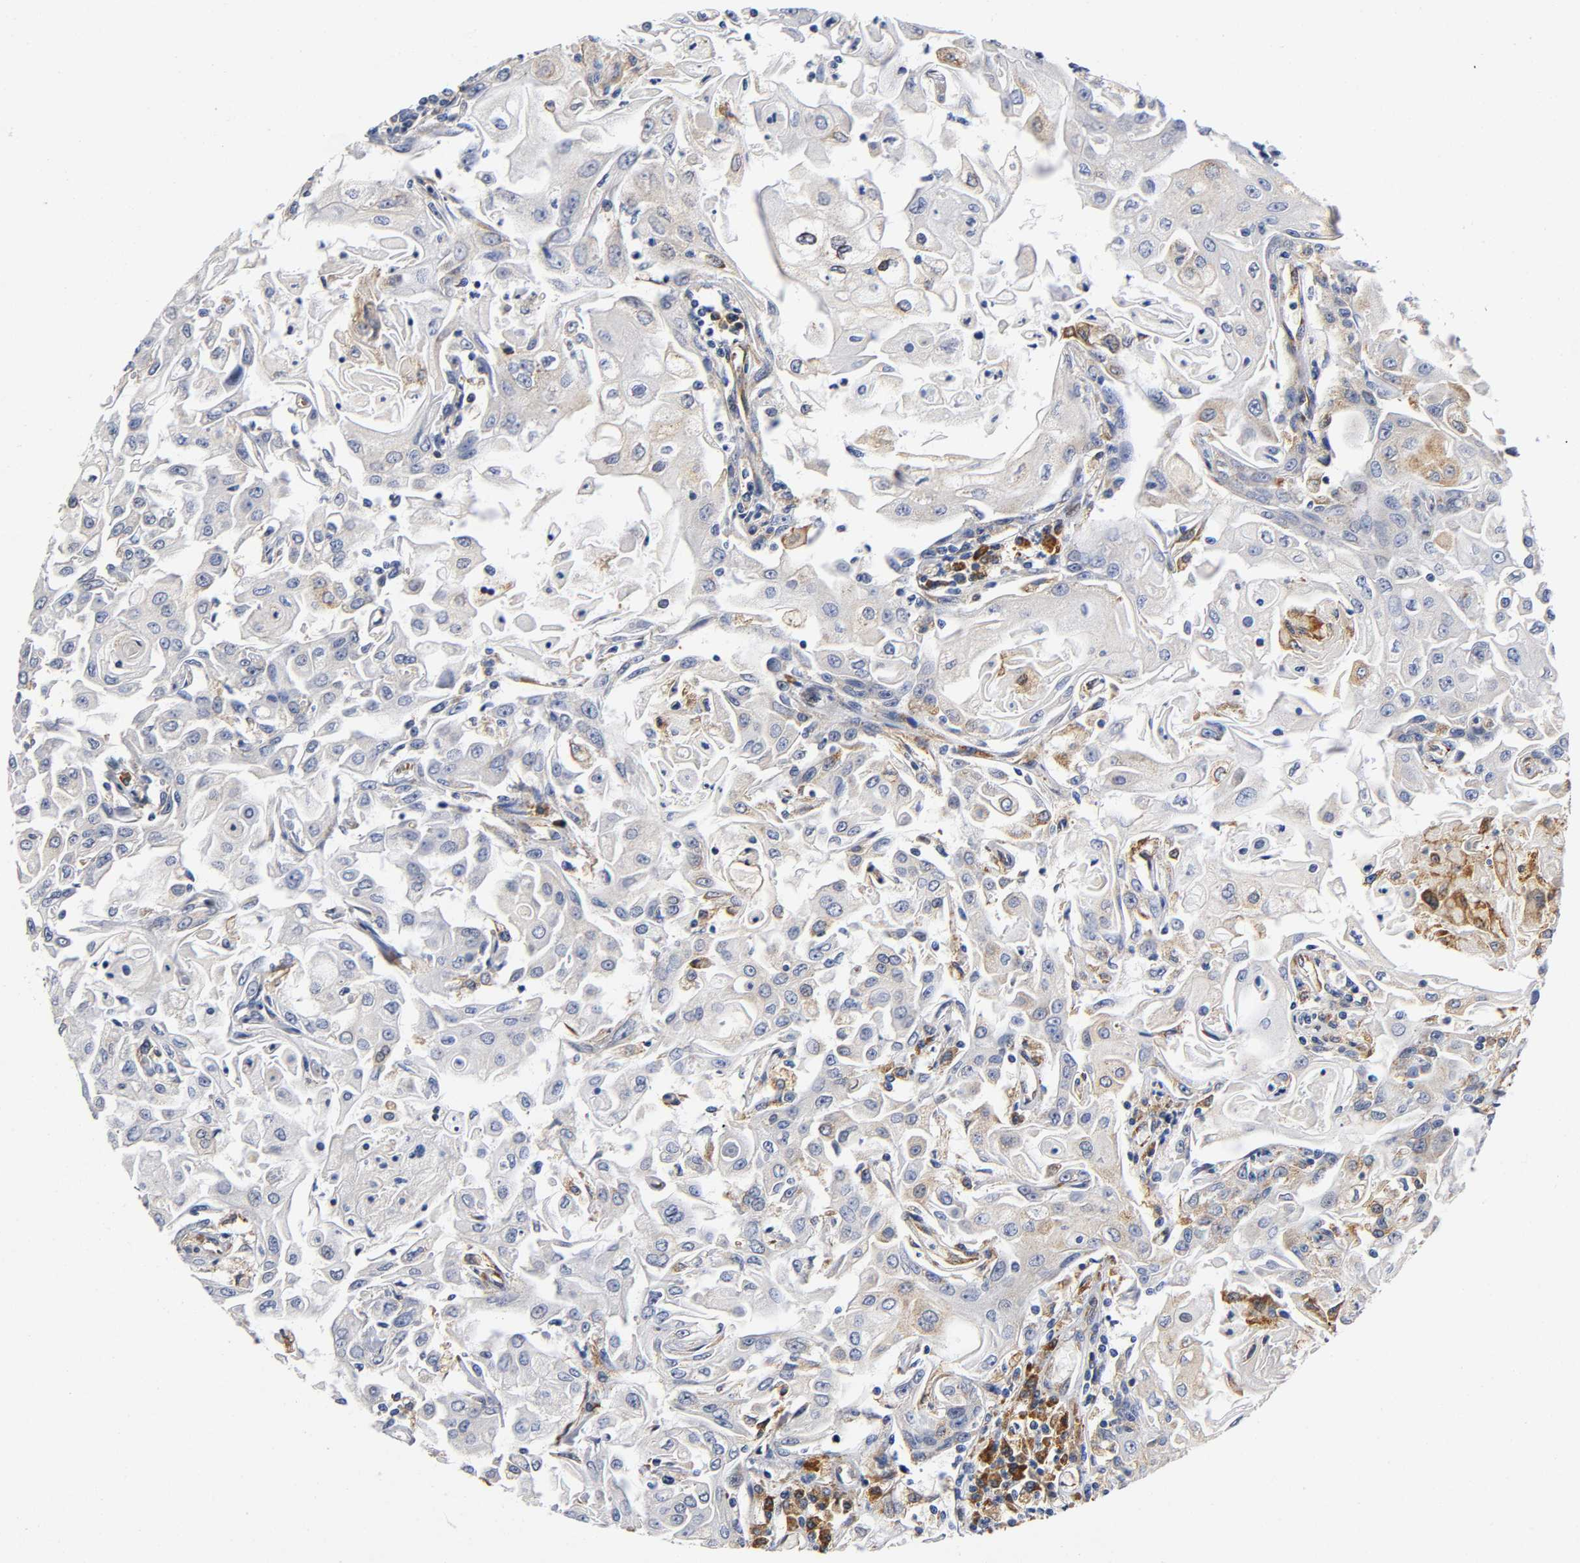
{"staining": {"intensity": "weak", "quantity": "<25%", "location": "cytoplasmic/membranous"}, "tissue": "head and neck cancer", "cell_type": "Tumor cells", "image_type": "cancer", "snomed": [{"axis": "morphology", "description": "Squamous cell carcinoma, NOS"}, {"axis": "topography", "description": "Oral tissue"}, {"axis": "topography", "description": "Head-Neck"}], "caption": "Immunohistochemistry (IHC) of head and neck cancer displays no expression in tumor cells.", "gene": "SOS2", "patient": {"sex": "female", "age": 76}}